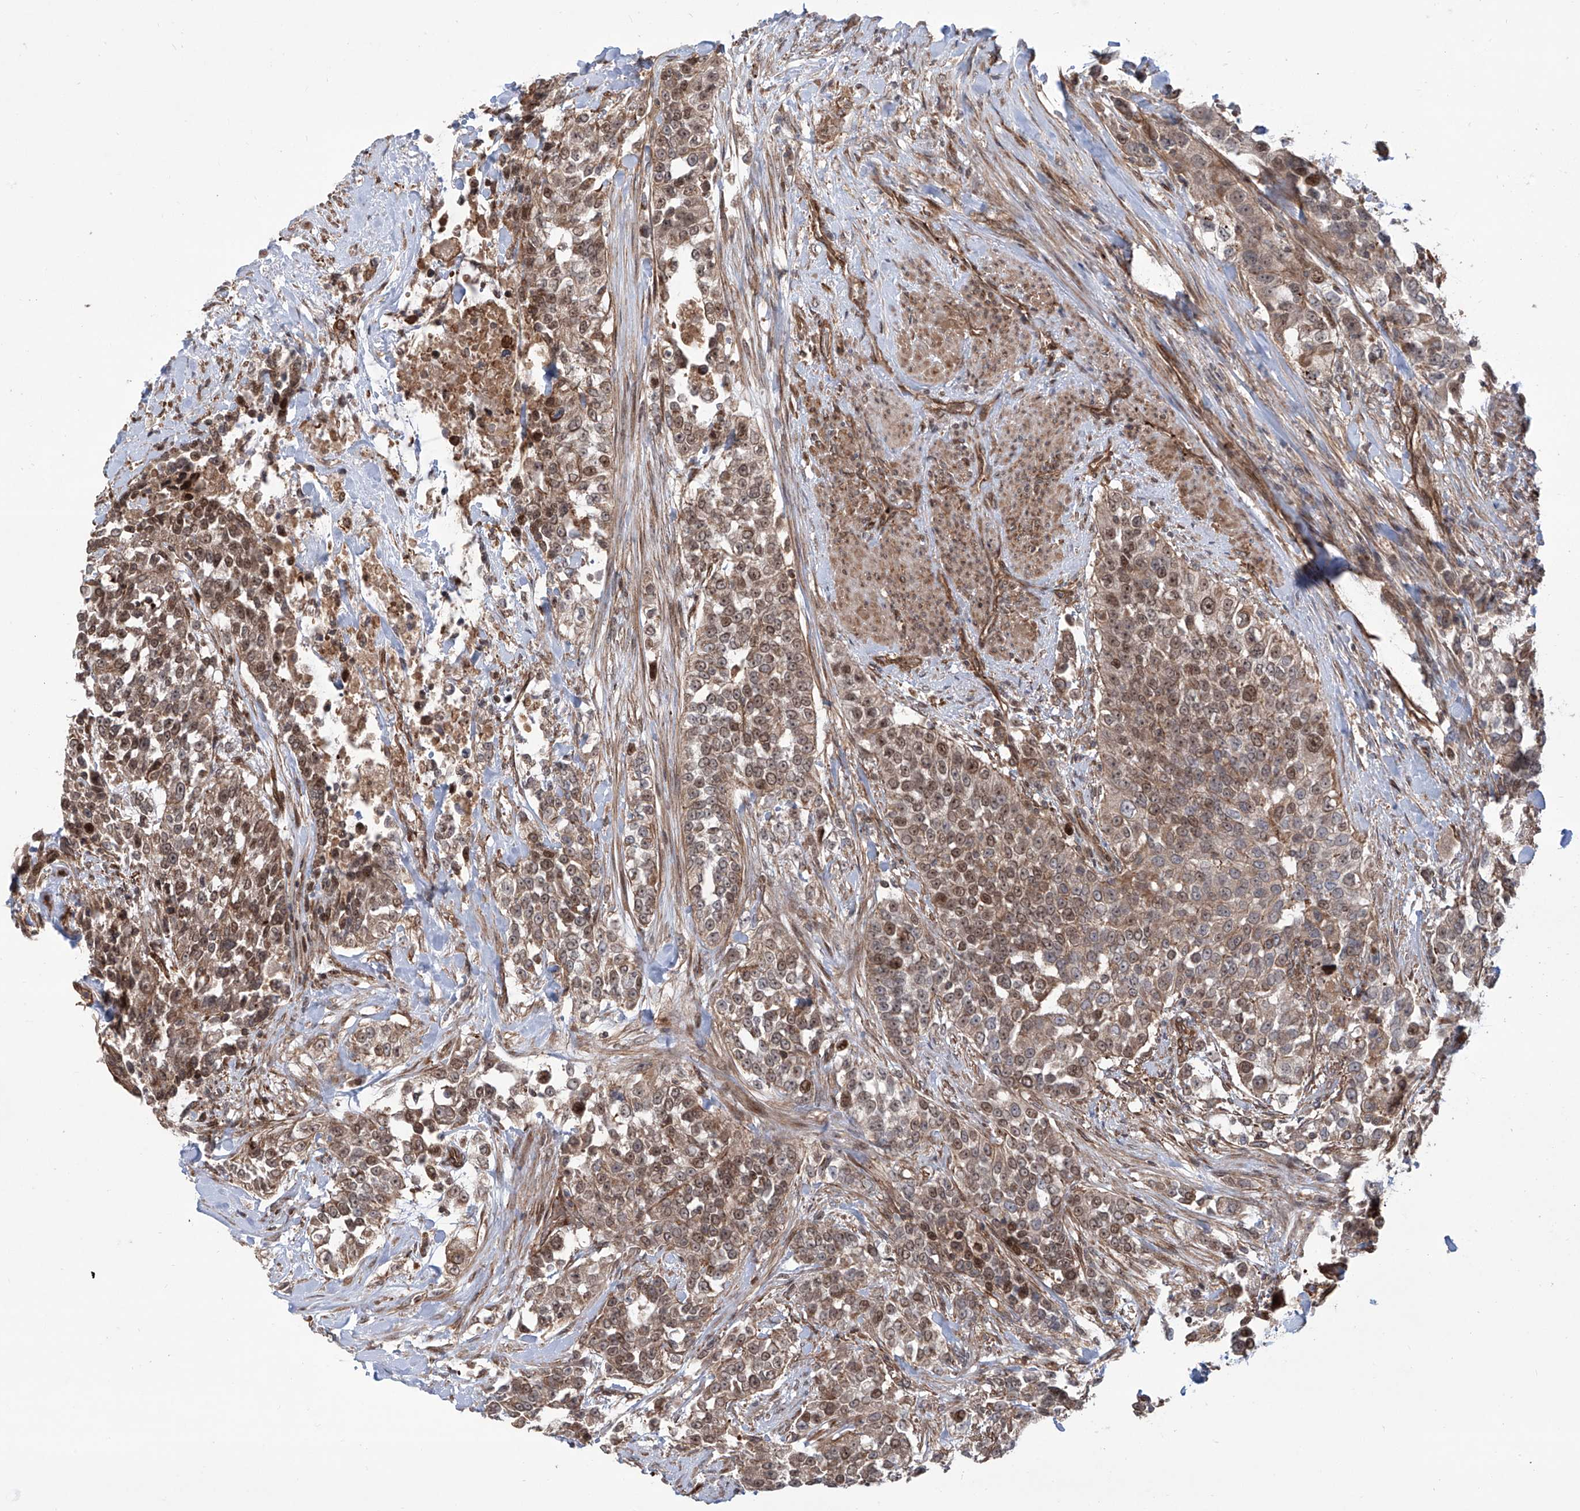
{"staining": {"intensity": "moderate", "quantity": ">75%", "location": "cytoplasmic/membranous,nuclear"}, "tissue": "urothelial cancer", "cell_type": "Tumor cells", "image_type": "cancer", "snomed": [{"axis": "morphology", "description": "Urothelial carcinoma, High grade"}, {"axis": "topography", "description": "Urinary bladder"}], "caption": "About >75% of tumor cells in human urothelial carcinoma (high-grade) demonstrate moderate cytoplasmic/membranous and nuclear protein expression as visualized by brown immunohistochemical staining.", "gene": "APAF1", "patient": {"sex": "female", "age": 80}}